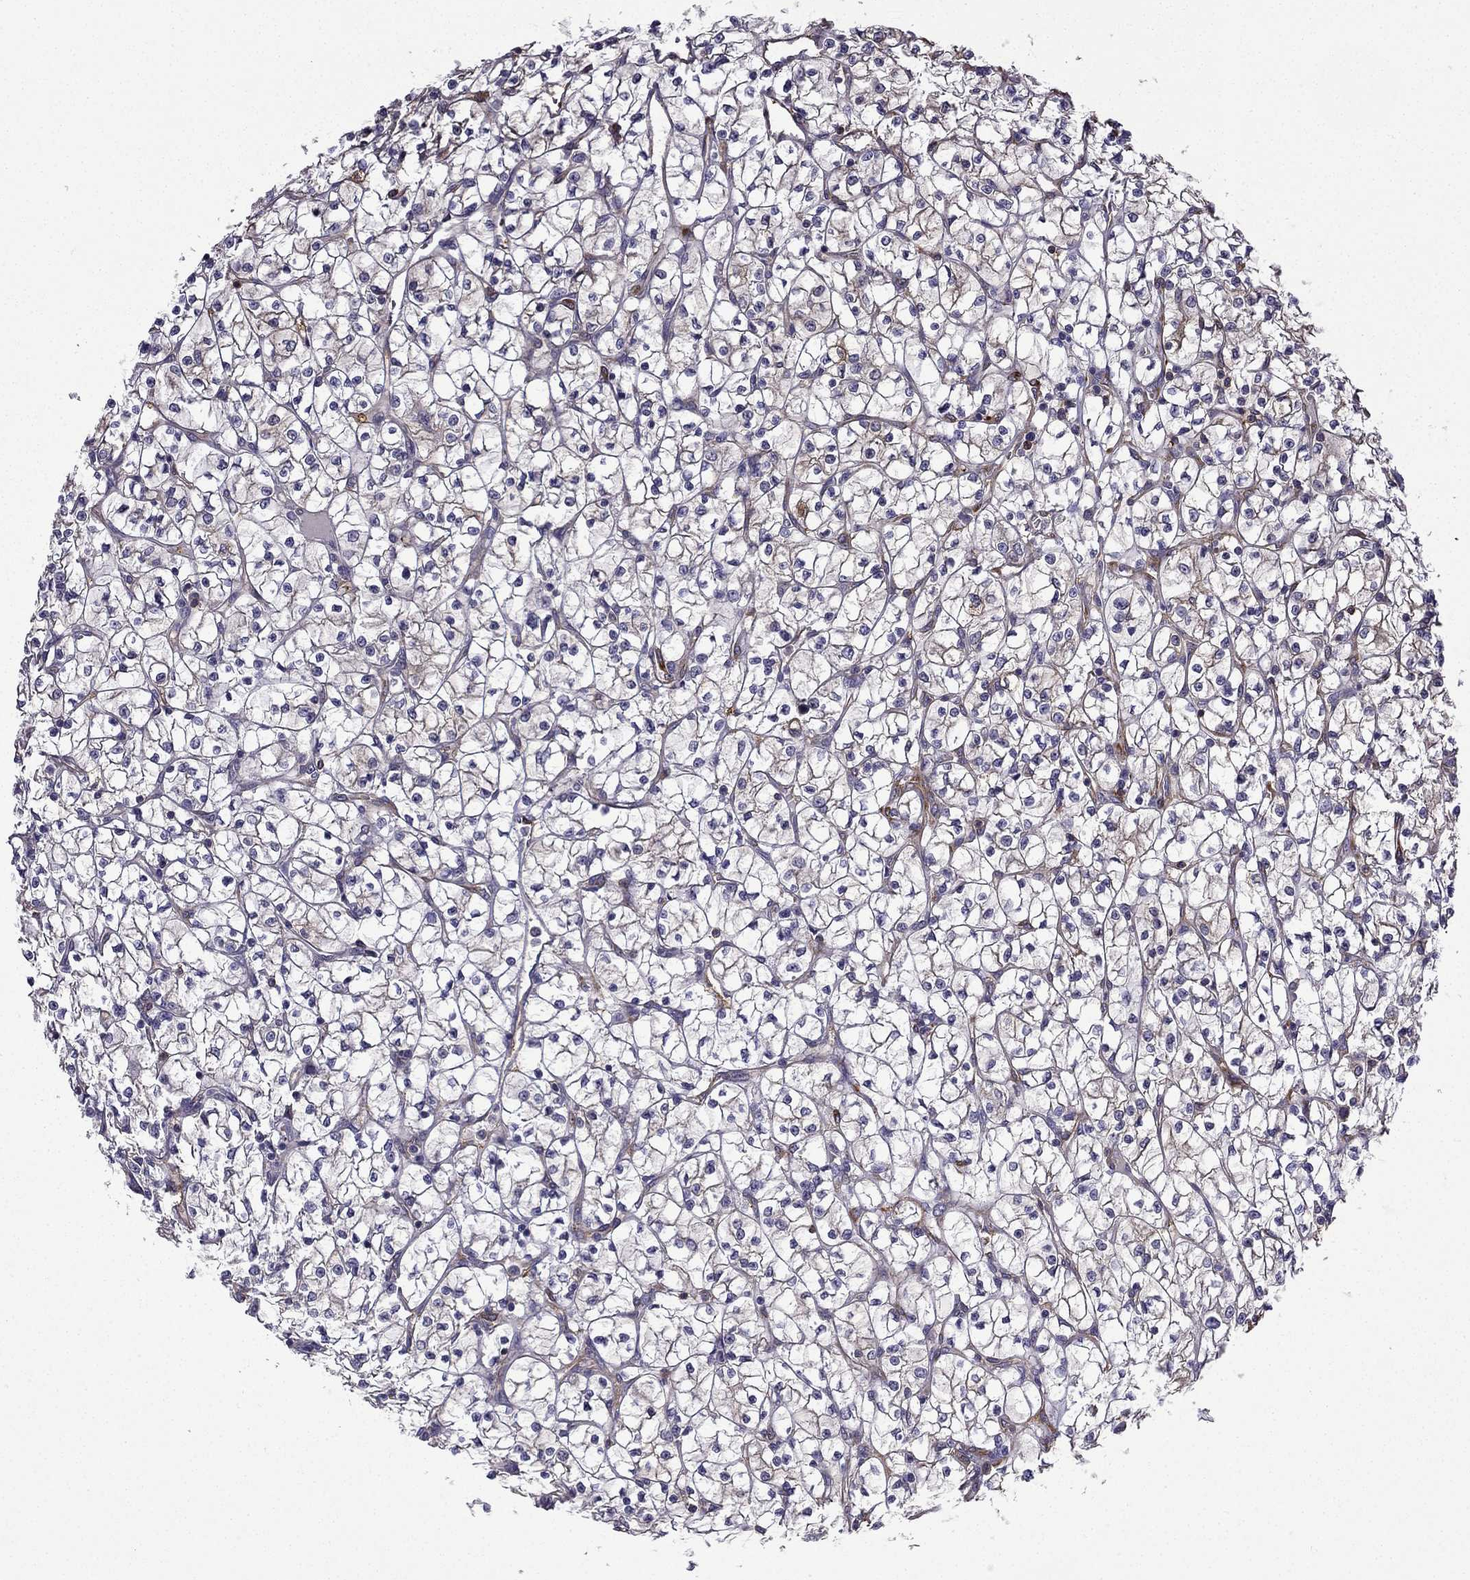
{"staining": {"intensity": "negative", "quantity": "none", "location": "none"}, "tissue": "renal cancer", "cell_type": "Tumor cells", "image_type": "cancer", "snomed": [{"axis": "morphology", "description": "Adenocarcinoma, NOS"}, {"axis": "topography", "description": "Kidney"}], "caption": "IHC photomicrograph of renal cancer (adenocarcinoma) stained for a protein (brown), which demonstrates no expression in tumor cells.", "gene": "MAP4", "patient": {"sex": "female", "age": 64}}